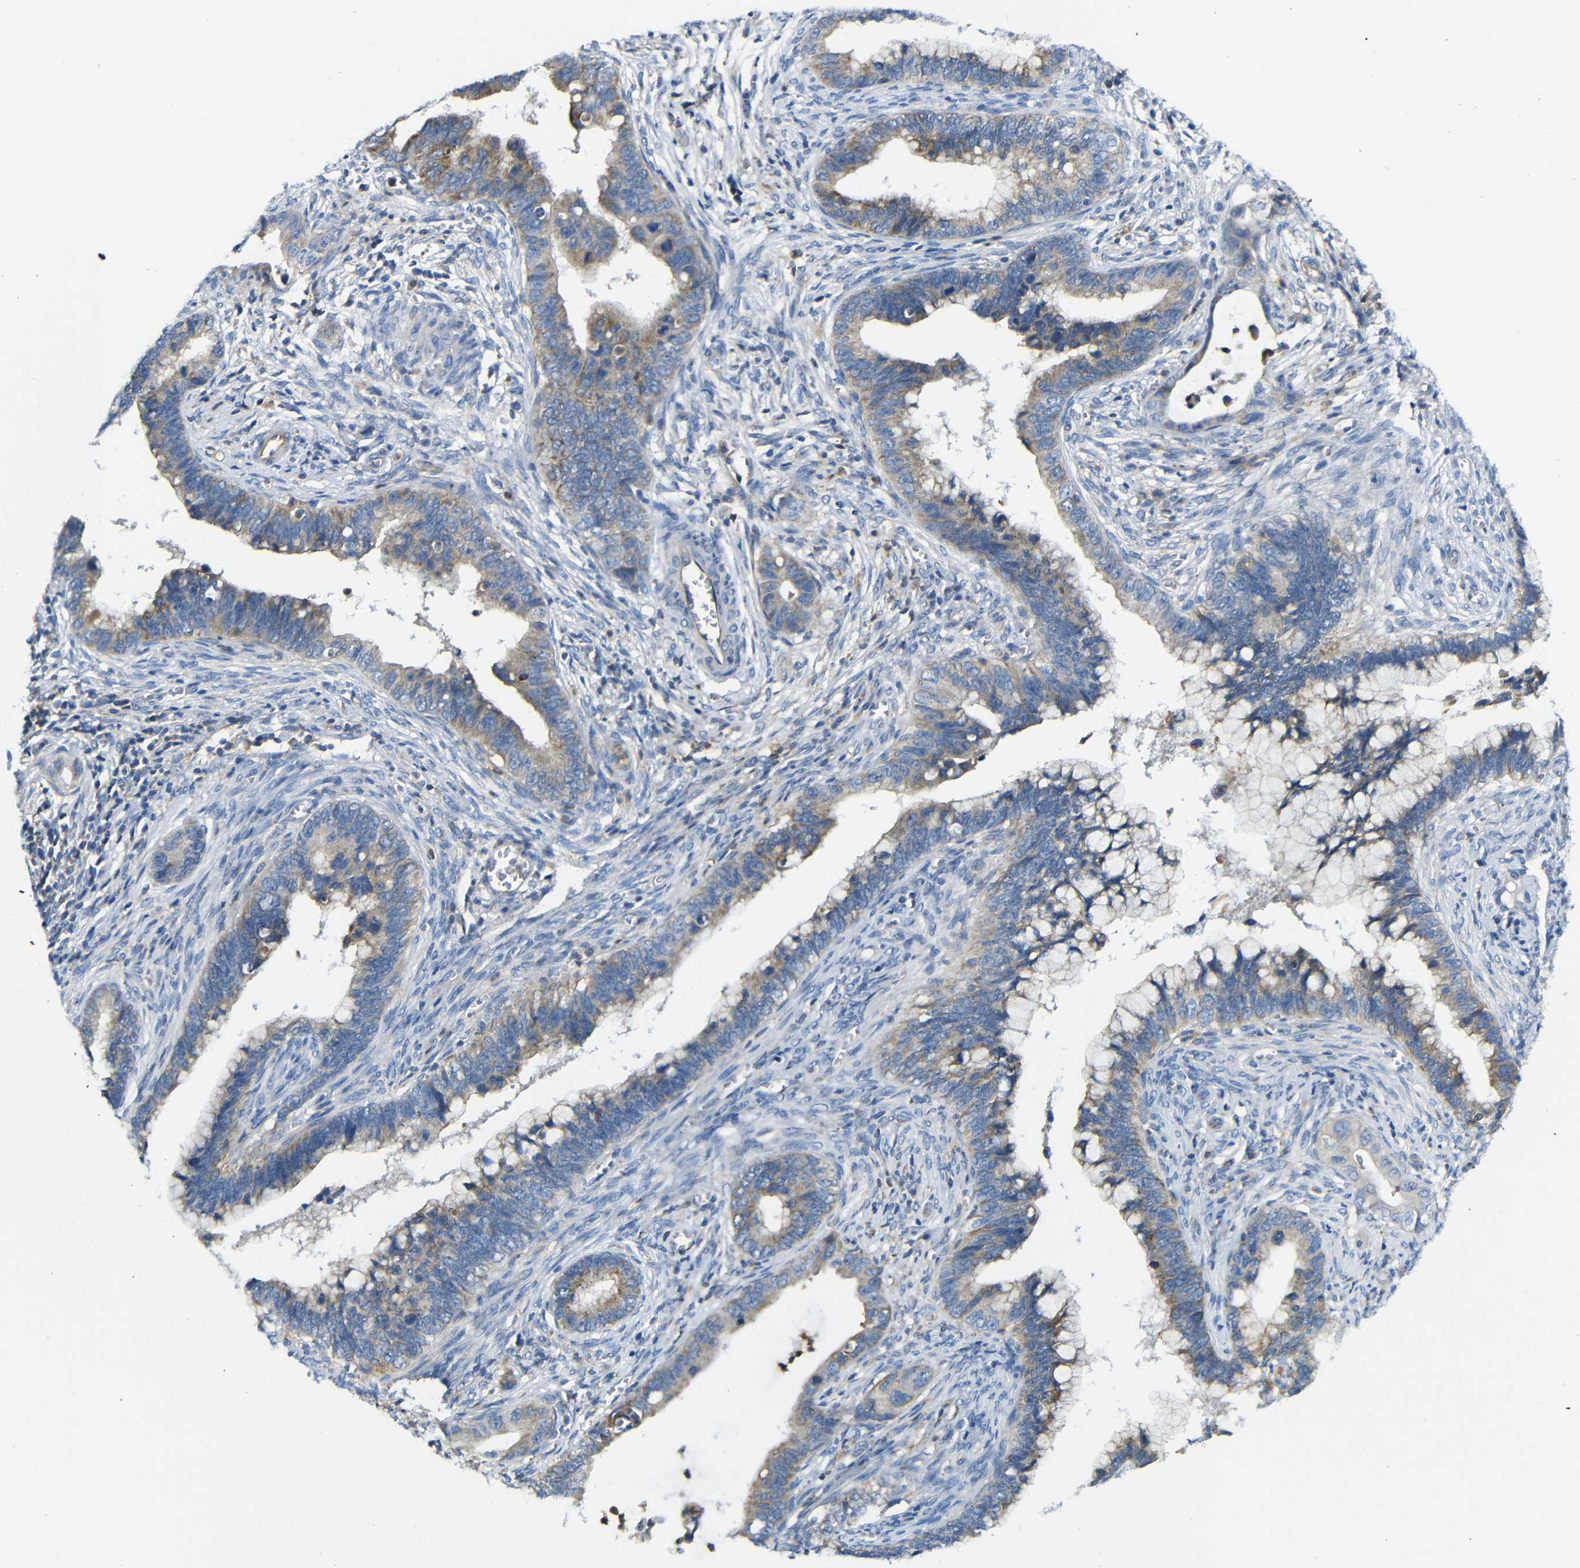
{"staining": {"intensity": "moderate", "quantity": "25%-75%", "location": "cytoplasmic/membranous"}, "tissue": "cervical cancer", "cell_type": "Tumor cells", "image_type": "cancer", "snomed": [{"axis": "morphology", "description": "Adenocarcinoma, NOS"}, {"axis": "topography", "description": "Cervix"}], "caption": "Tumor cells exhibit medium levels of moderate cytoplasmic/membranous positivity in approximately 25%-75% of cells in cervical cancer.", "gene": "PDCD1LG2", "patient": {"sex": "female", "age": 44}}